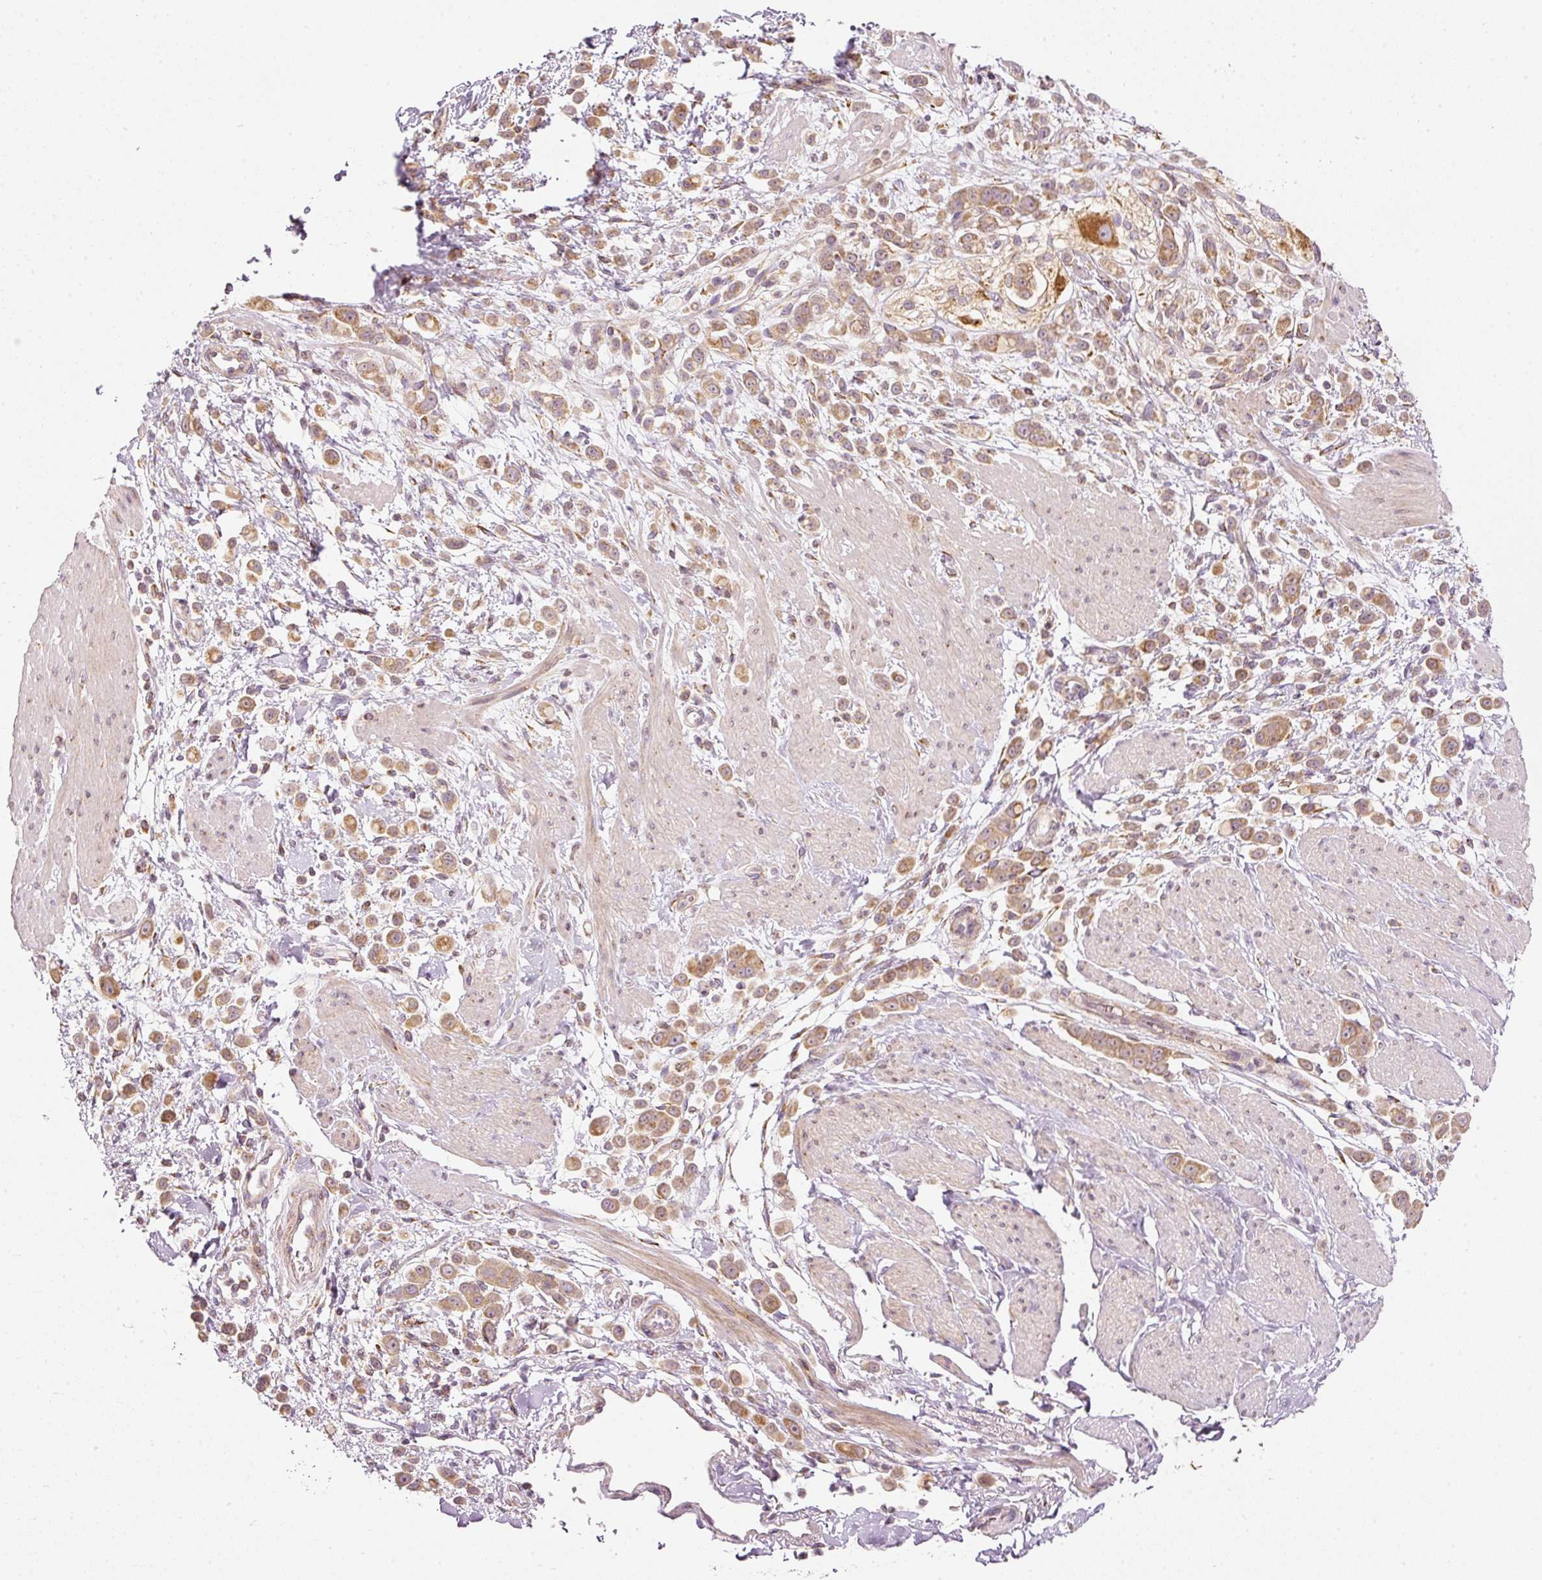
{"staining": {"intensity": "moderate", "quantity": ">75%", "location": "cytoplasmic/membranous"}, "tissue": "pancreatic cancer", "cell_type": "Tumor cells", "image_type": "cancer", "snomed": [{"axis": "morphology", "description": "Normal tissue, NOS"}, {"axis": "morphology", "description": "Adenocarcinoma, NOS"}, {"axis": "topography", "description": "Pancreas"}], "caption": "This micrograph shows pancreatic cancer (adenocarcinoma) stained with immunohistochemistry (IHC) to label a protein in brown. The cytoplasmic/membranous of tumor cells show moderate positivity for the protein. Nuclei are counter-stained blue.", "gene": "SNAPC5", "patient": {"sex": "female", "age": 64}}